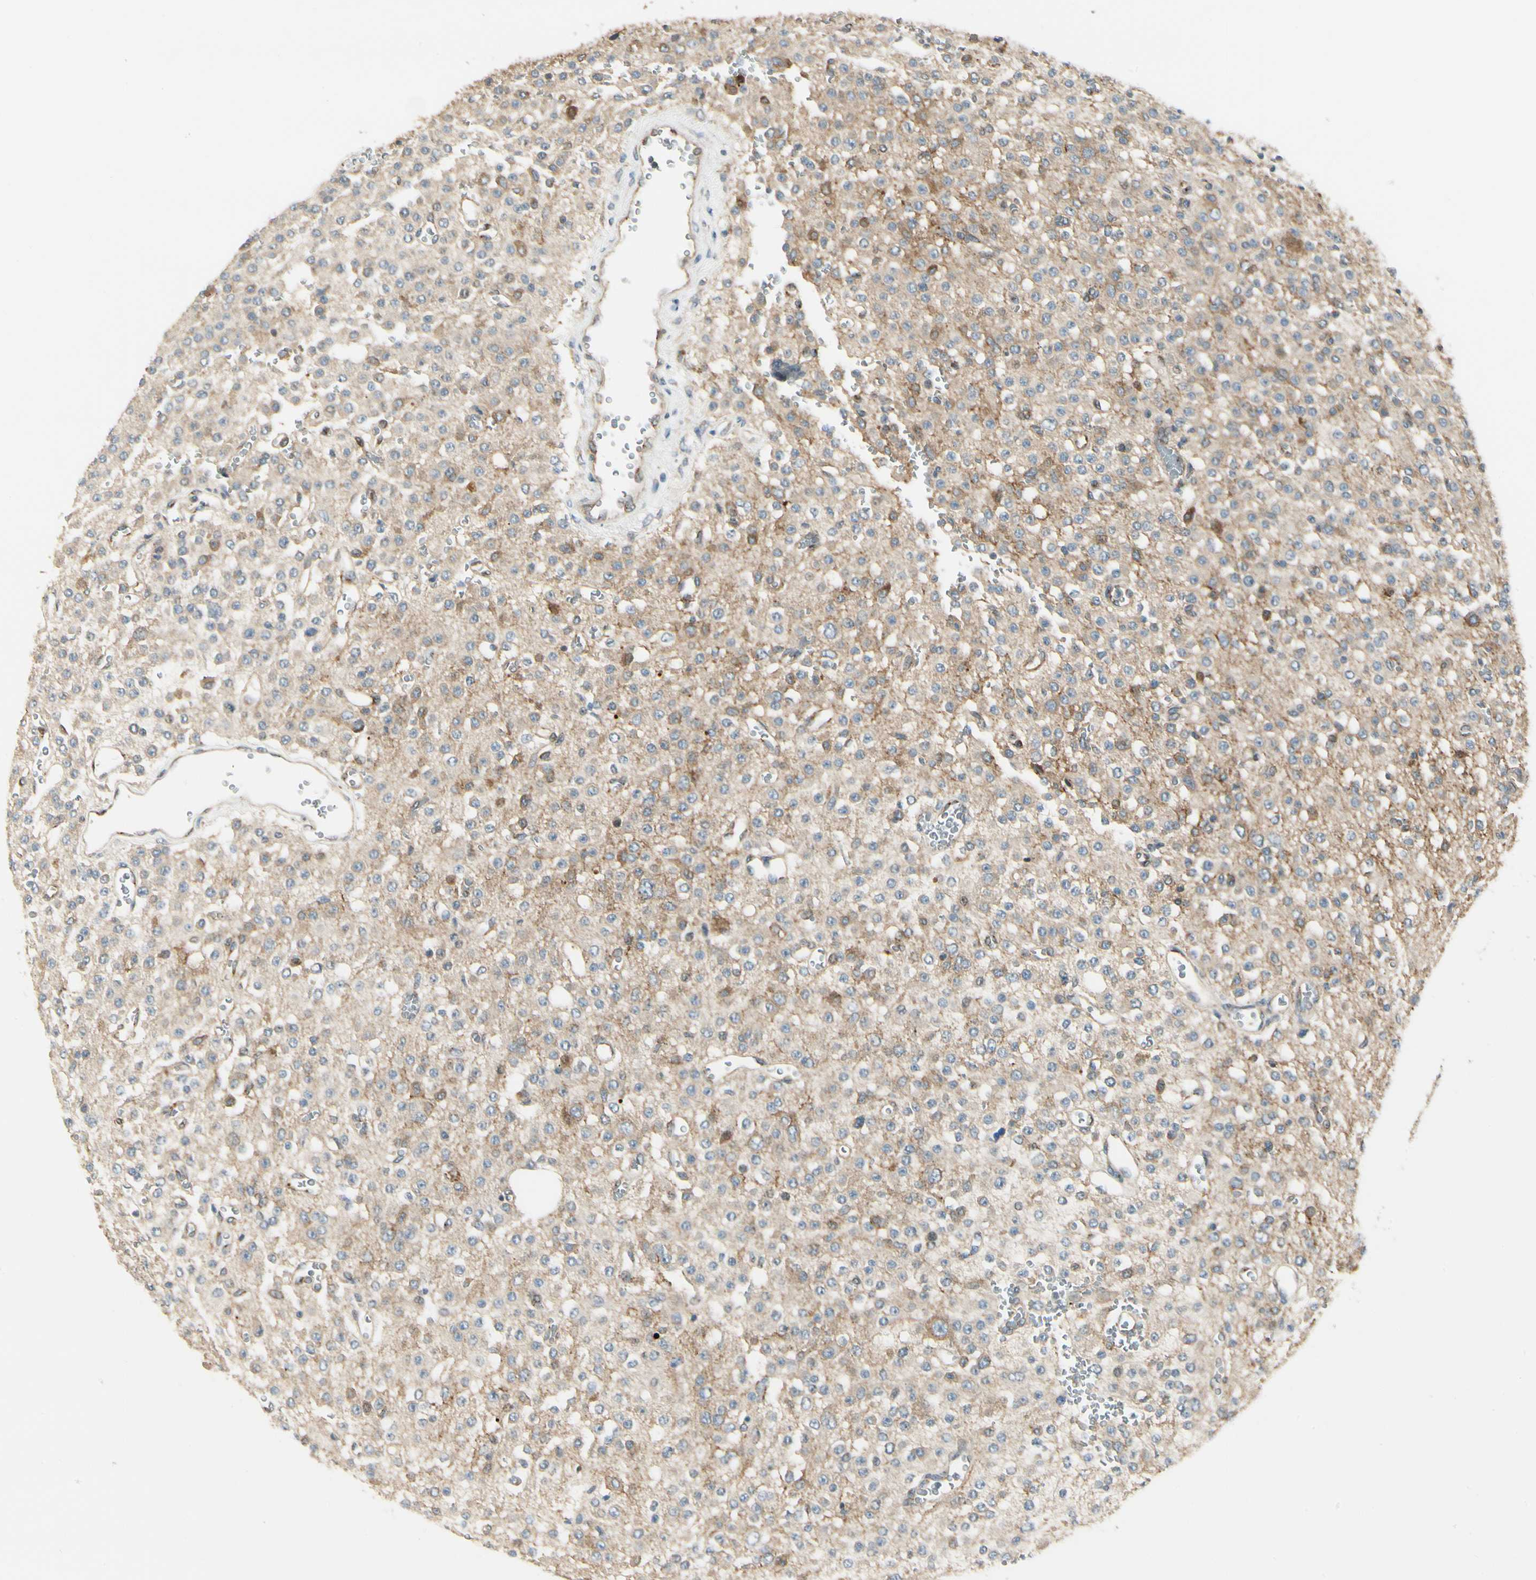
{"staining": {"intensity": "weak", "quantity": "25%-75%", "location": "cytoplasmic/membranous"}, "tissue": "glioma", "cell_type": "Tumor cells", "image_type": "cancer", "snomed": [{"axis": "morphology", "description": "Glioma, malignant, Low grade"}, {"axis": "topography", "description": "Brain"}], "caption": "Approximately 25%-75% of tumor cells in human glioma demonstrate weak cytoplasmic/membranous protein staining as visualized by brown immunohistochemical staining.", "gene": "MANSC1", "patient": {"sex": "male", "age": 38}}